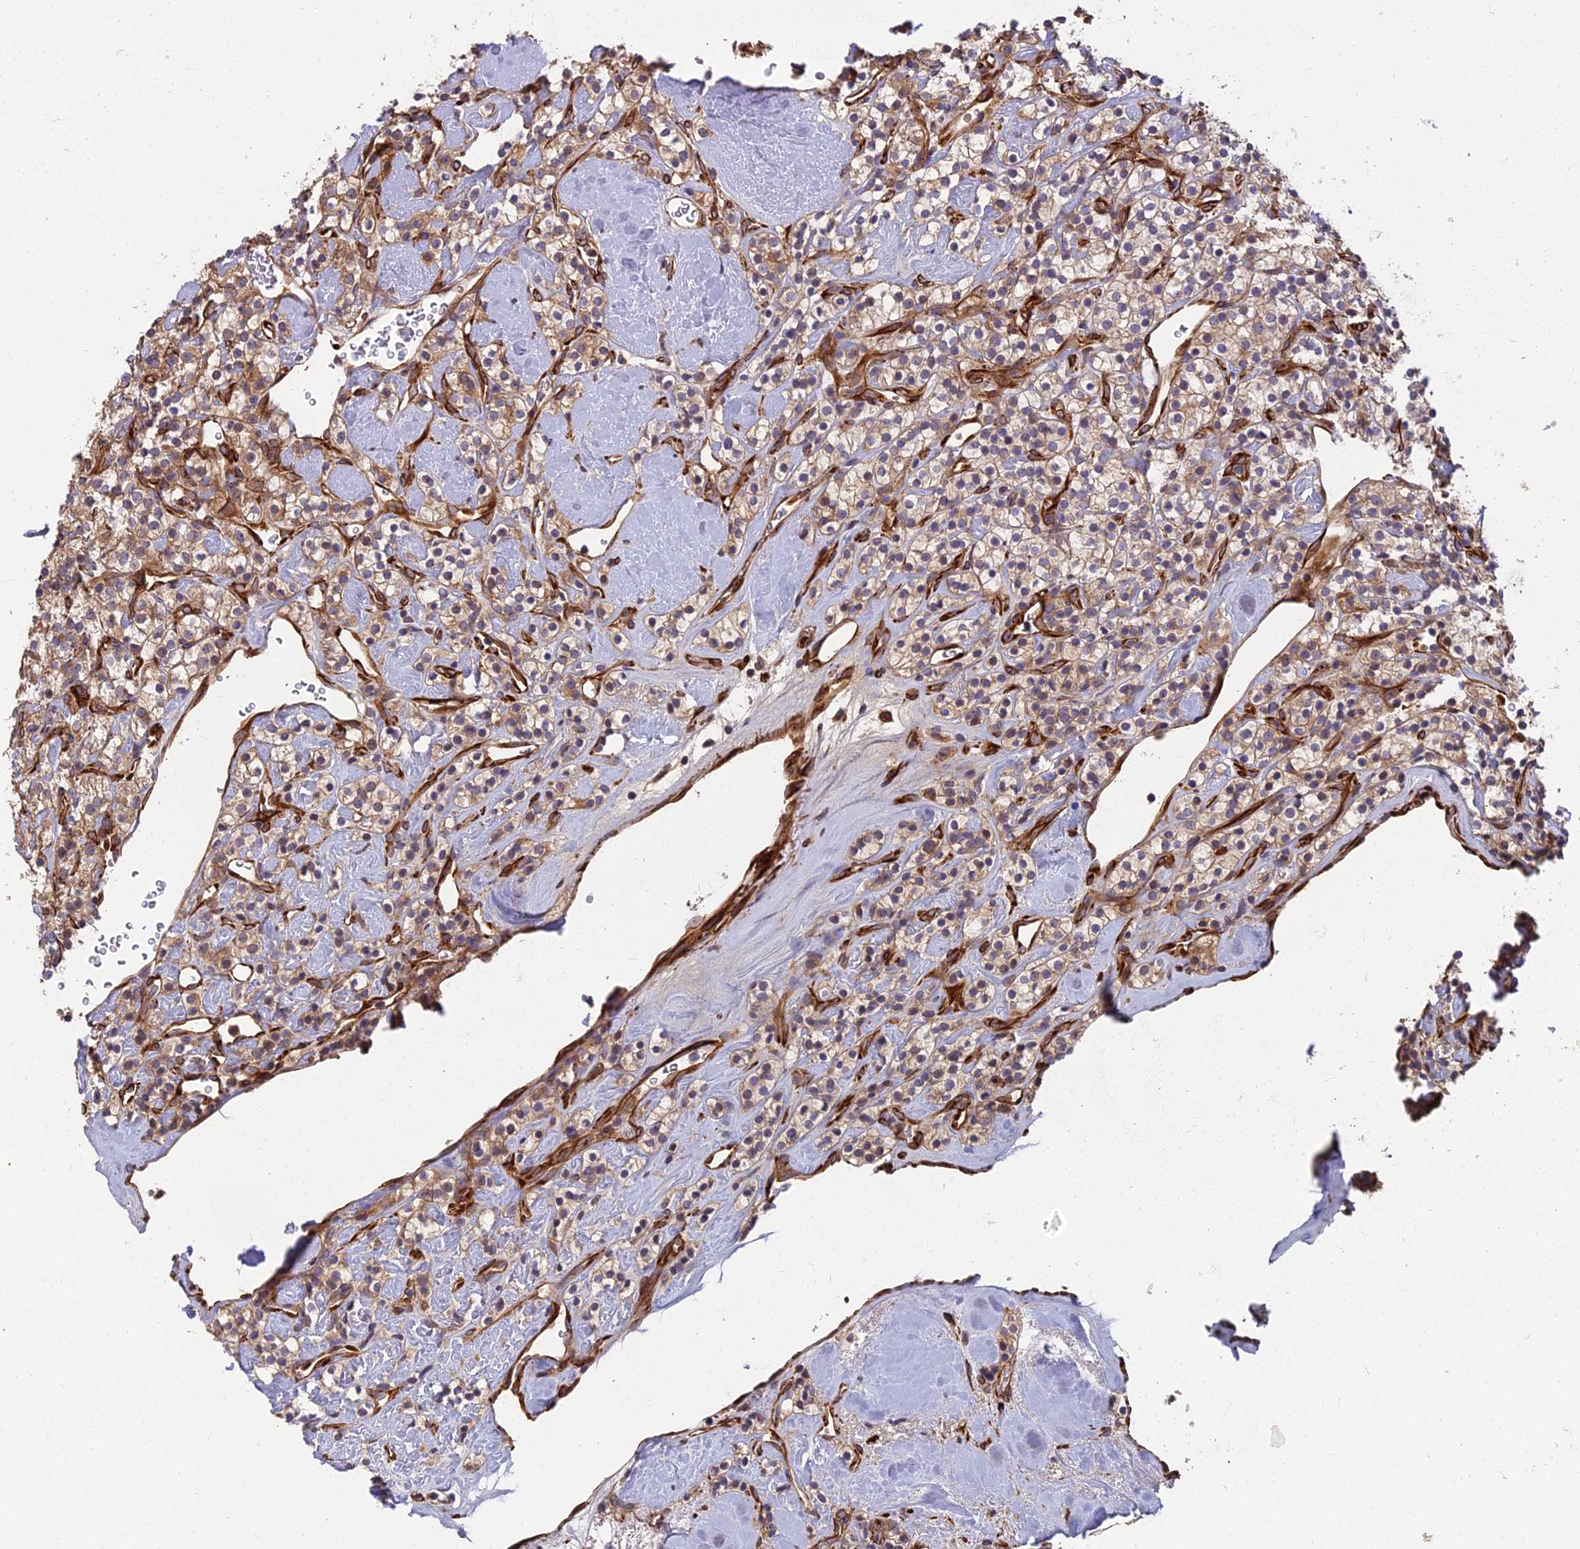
{"staining": {"intensity": "weak", "quantity": ">75%", "location": "cytoplasmic/membranous"}, "tissue": "renal cancer", "cell_type": "Tumor cells", "image_type": "cancer", "snomed": [{"axis": "morphology", "description": "Adenocarcinoma, NOS"}, {"axis": "topography", "description": "Kidney"}], "caption": "This is an image of IHC staining of renal adenocarcinoma, which shows weak positivity in the cytoplasmic/membranous of tumor cells.", "gene": "NDUFAF7", "patient": {"sex": "male", "age": 77}}